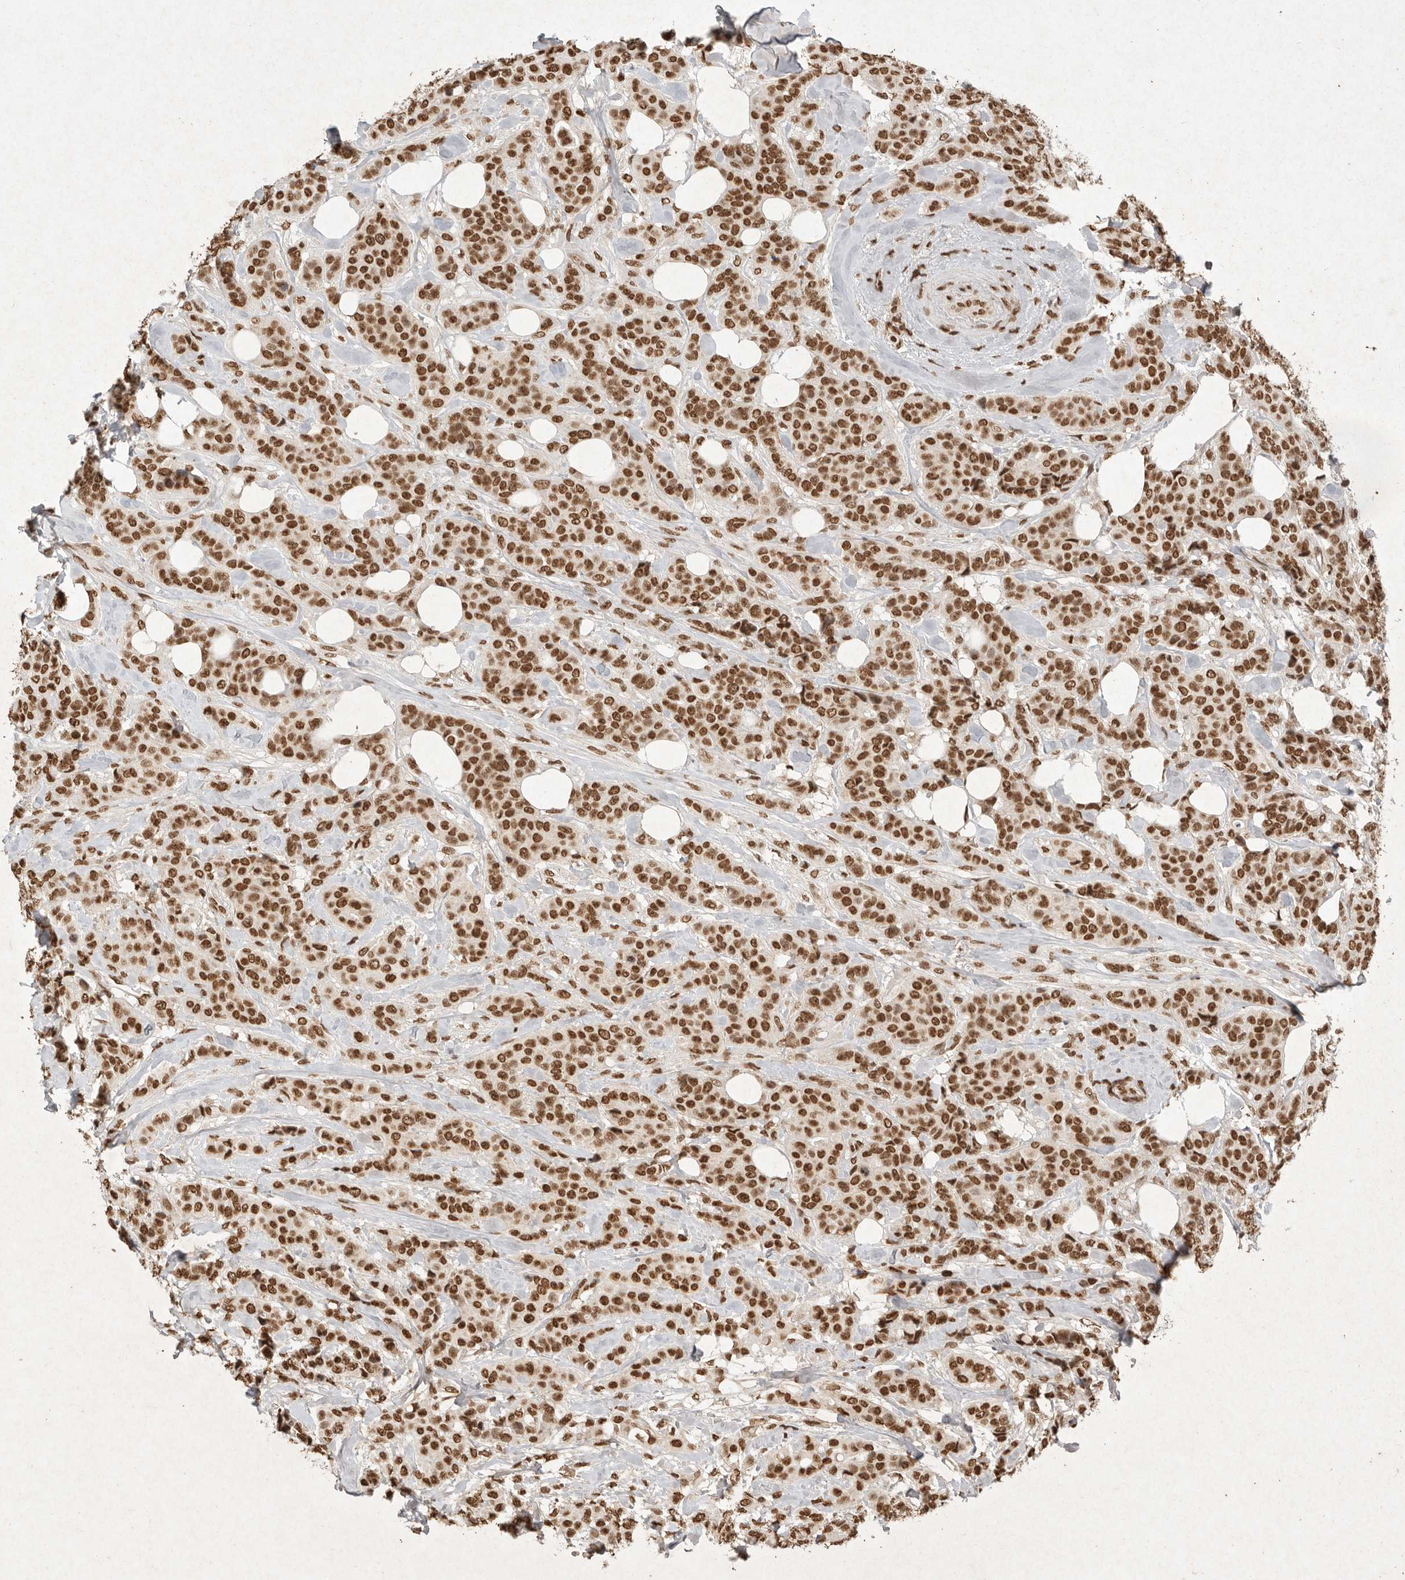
{"staining": {"intensity": "strong", "quantity": ">75%", "location": "nuclear"}, "tissue": "breast cancer", "cell_type": "Tumor cells", "image_type": "cancer", "snomed": [{"axis": "morphology", "description": "Lobular carcinoma"}, {"axis": "topography", "description": "Breast"}], "caption": "Brown immunohistochemical staining in breast cancer (lobular carcinoma) shows strong nuclear expression in approximately >75% of tumor cells.", "gene": "NKX3-2", "patient": {"sex": "female", "age": 51}}